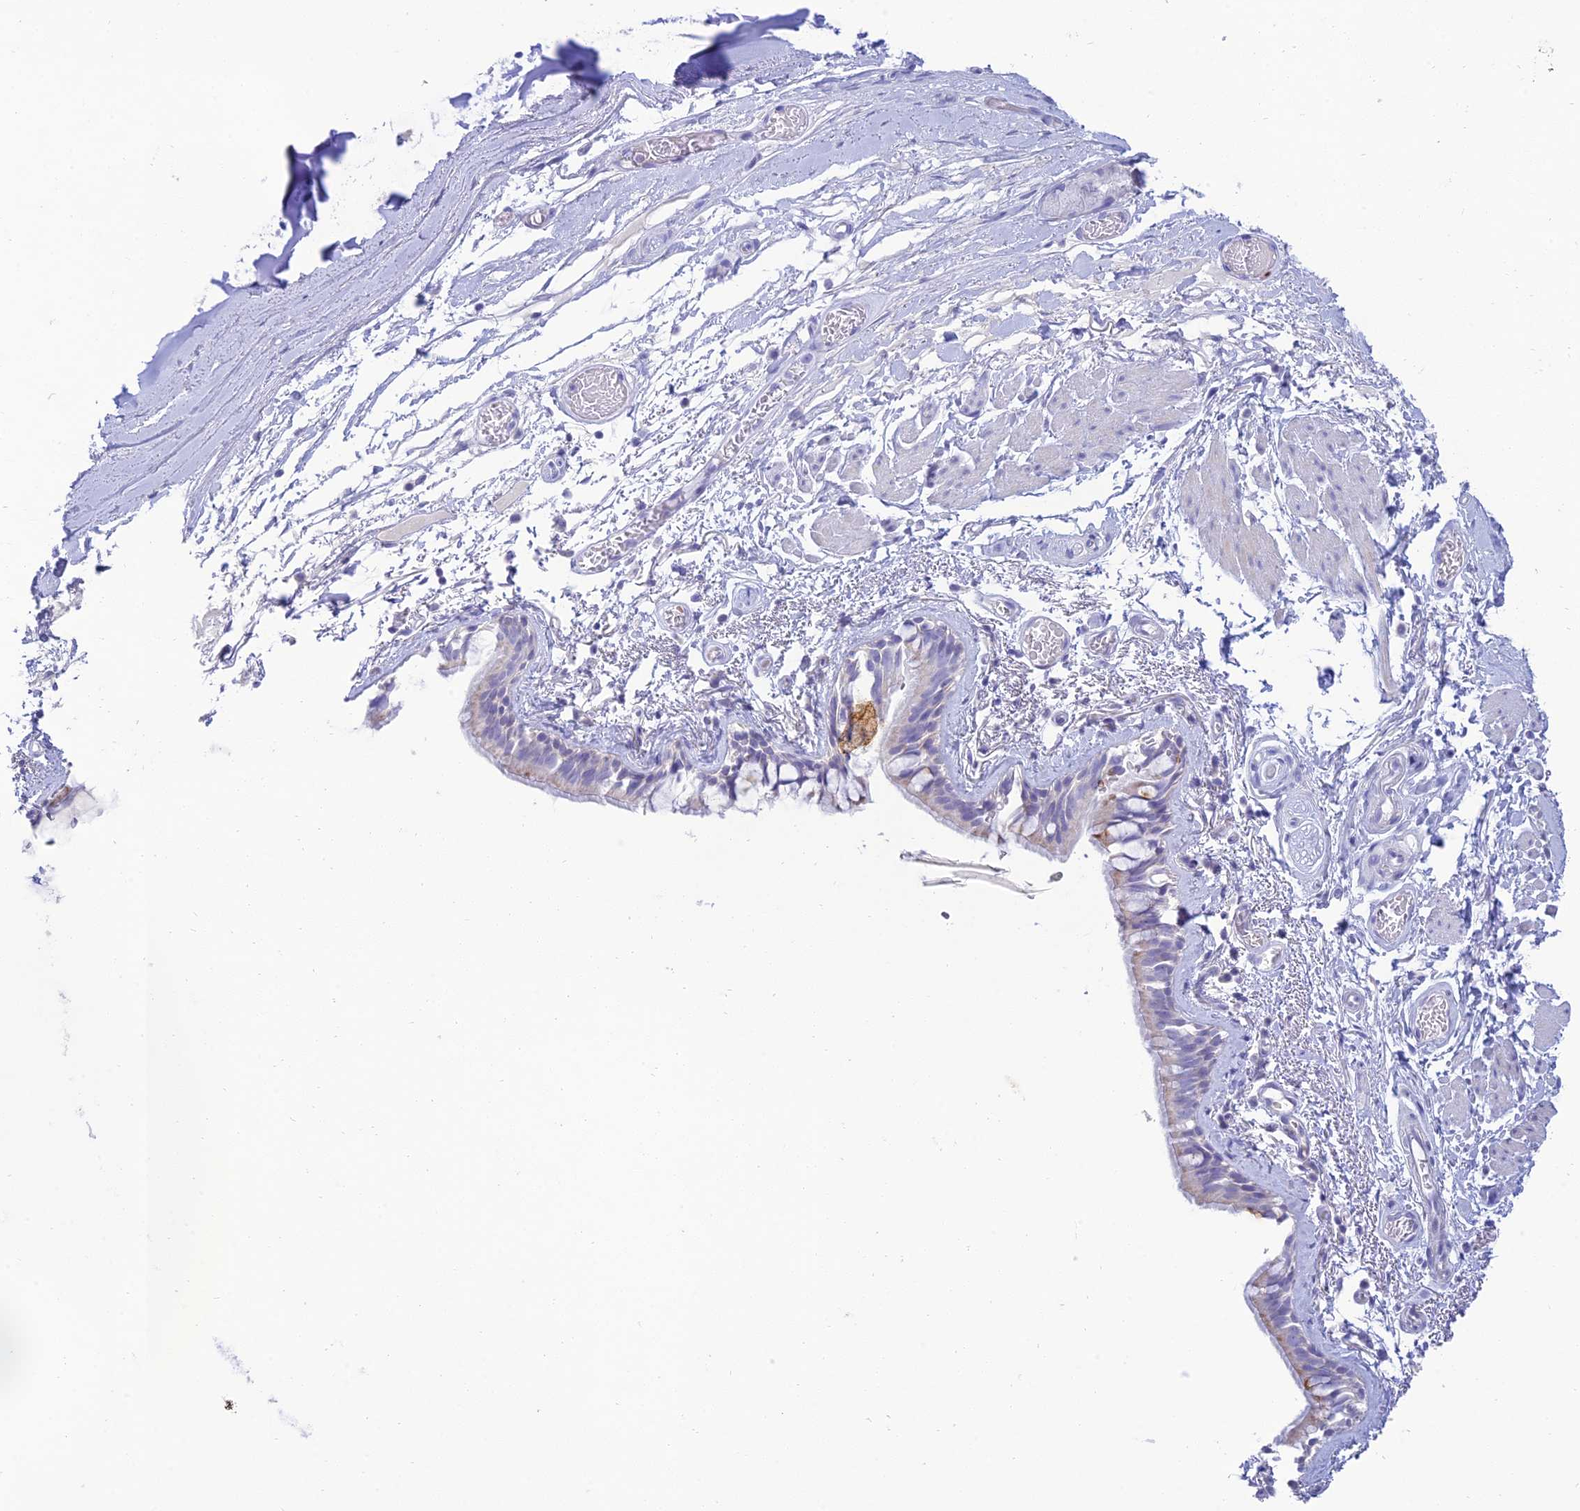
{"staining": {"intensity": "negative", "quantity": "none", "location": "none"}, "tissue": "bronchus", "cell_type": "Respiratory epithelial cells", "image_type": "normal", "snomed": [{"axis": "morphology", "description": "Normal tissue, NOS"}, {"axis": "topography", "description": "Cartilage tissue"}], "caption": "Photomicrograph shows no significant protein staining in respiratory epithelial cells of benign bronchus. (Brightfield microscopy of DAB (3,3'-diaminobenzidine) immunohistochemistry at high magnification).", "gene": "MAL2", "patient": {"sex": "male", "age": 63}}